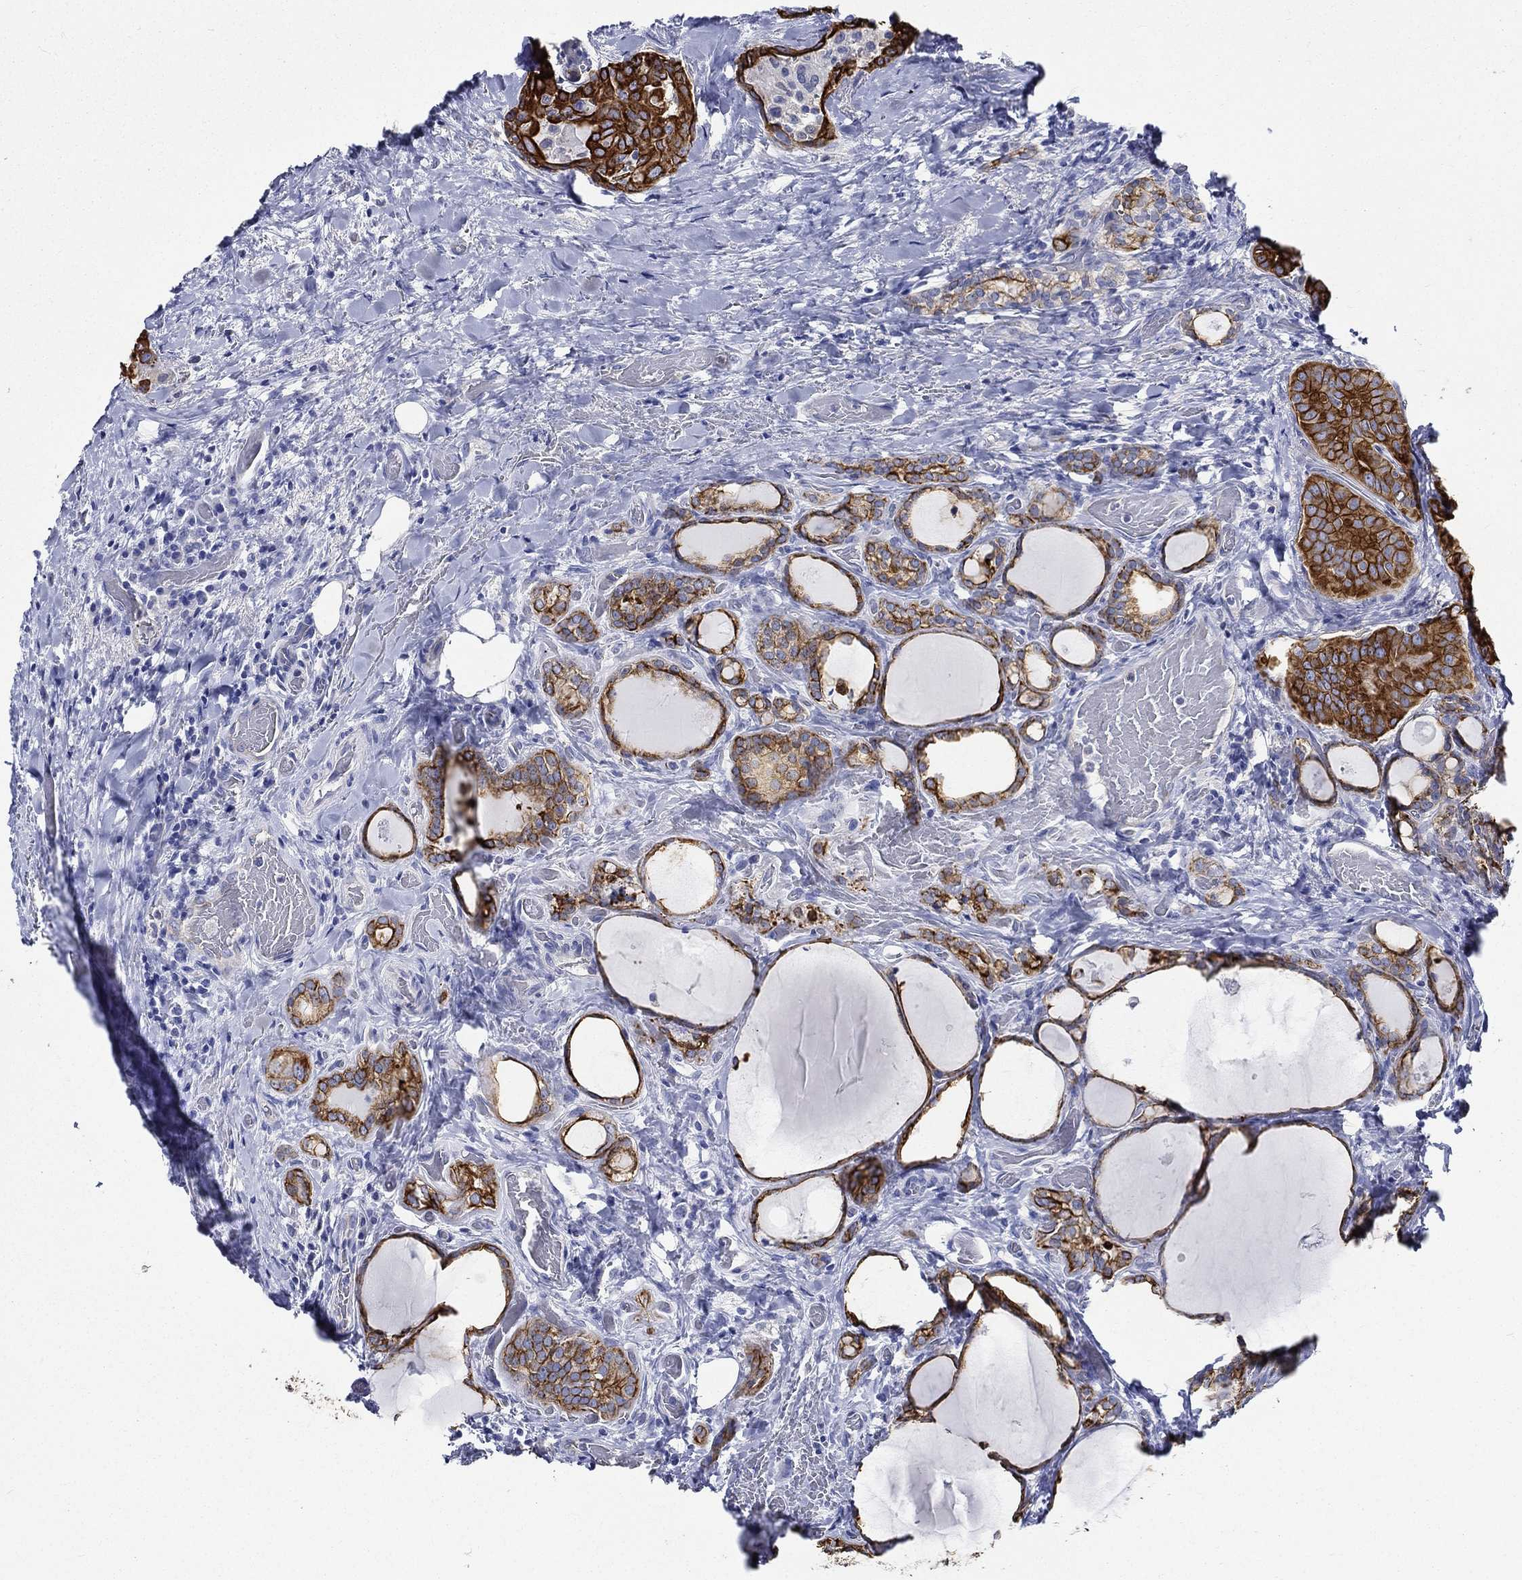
{"staining": {"intensity": "strong", "quantity": ">75%", "location": "cytoplasmic/membranous"}, "tissue": "thyroid cancer", "cell_type": "Tumor cells", "image_type": "cancer", "snomed": [{"axis": "morphology", "description": "Papillary adenocarcinoma, NOS"}, {"axis": "topography", "description": "Thyroid gland"}], "caption": "Brown immunohistochemical staining in human thyroid cancer displays strong cytoplasmic/membranous expression in approximately >75% of tumor cells. Using DAB (3,3'-diaminobenzidine) (brown) and hematoxylin (blue) stains, captured at high magnification using brightfield microscopy.", "gene": "NEDD9", "patient": {"sex": "female", "age": 39}}